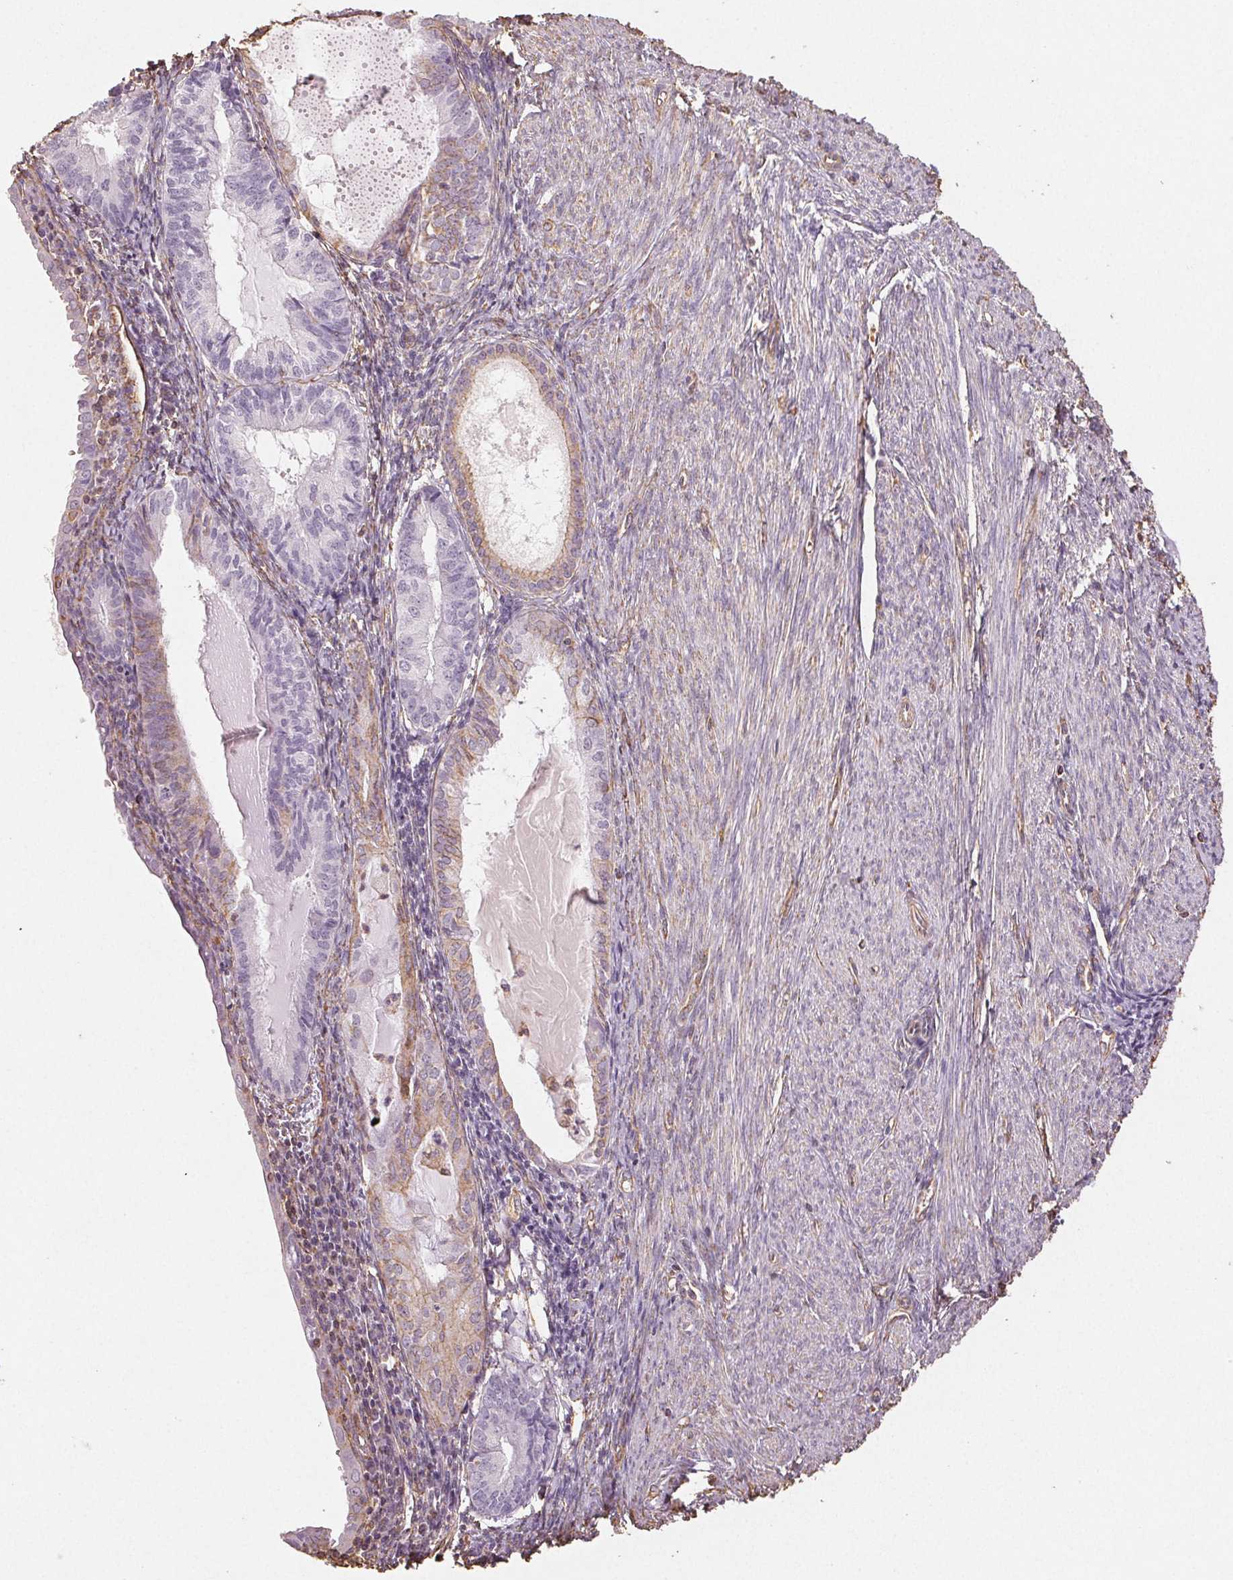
{"staining": {"intensity": "negative", "quantity": "none", "location": "none"}, "tissue": "endometrial cancer", "cell_type": "Tumor cells", "image_type": "cancer", "snomed": [{"axis": "morphology", "description": "Carcinoma, NOS"}, {"axis": "topography", "description": "Endometrium"}], "caption": "There is no significant positivity in tumor cells of endometrial cancer.", "gene": "COL7A1", "patient": {"sex": "female", "age": 62}}